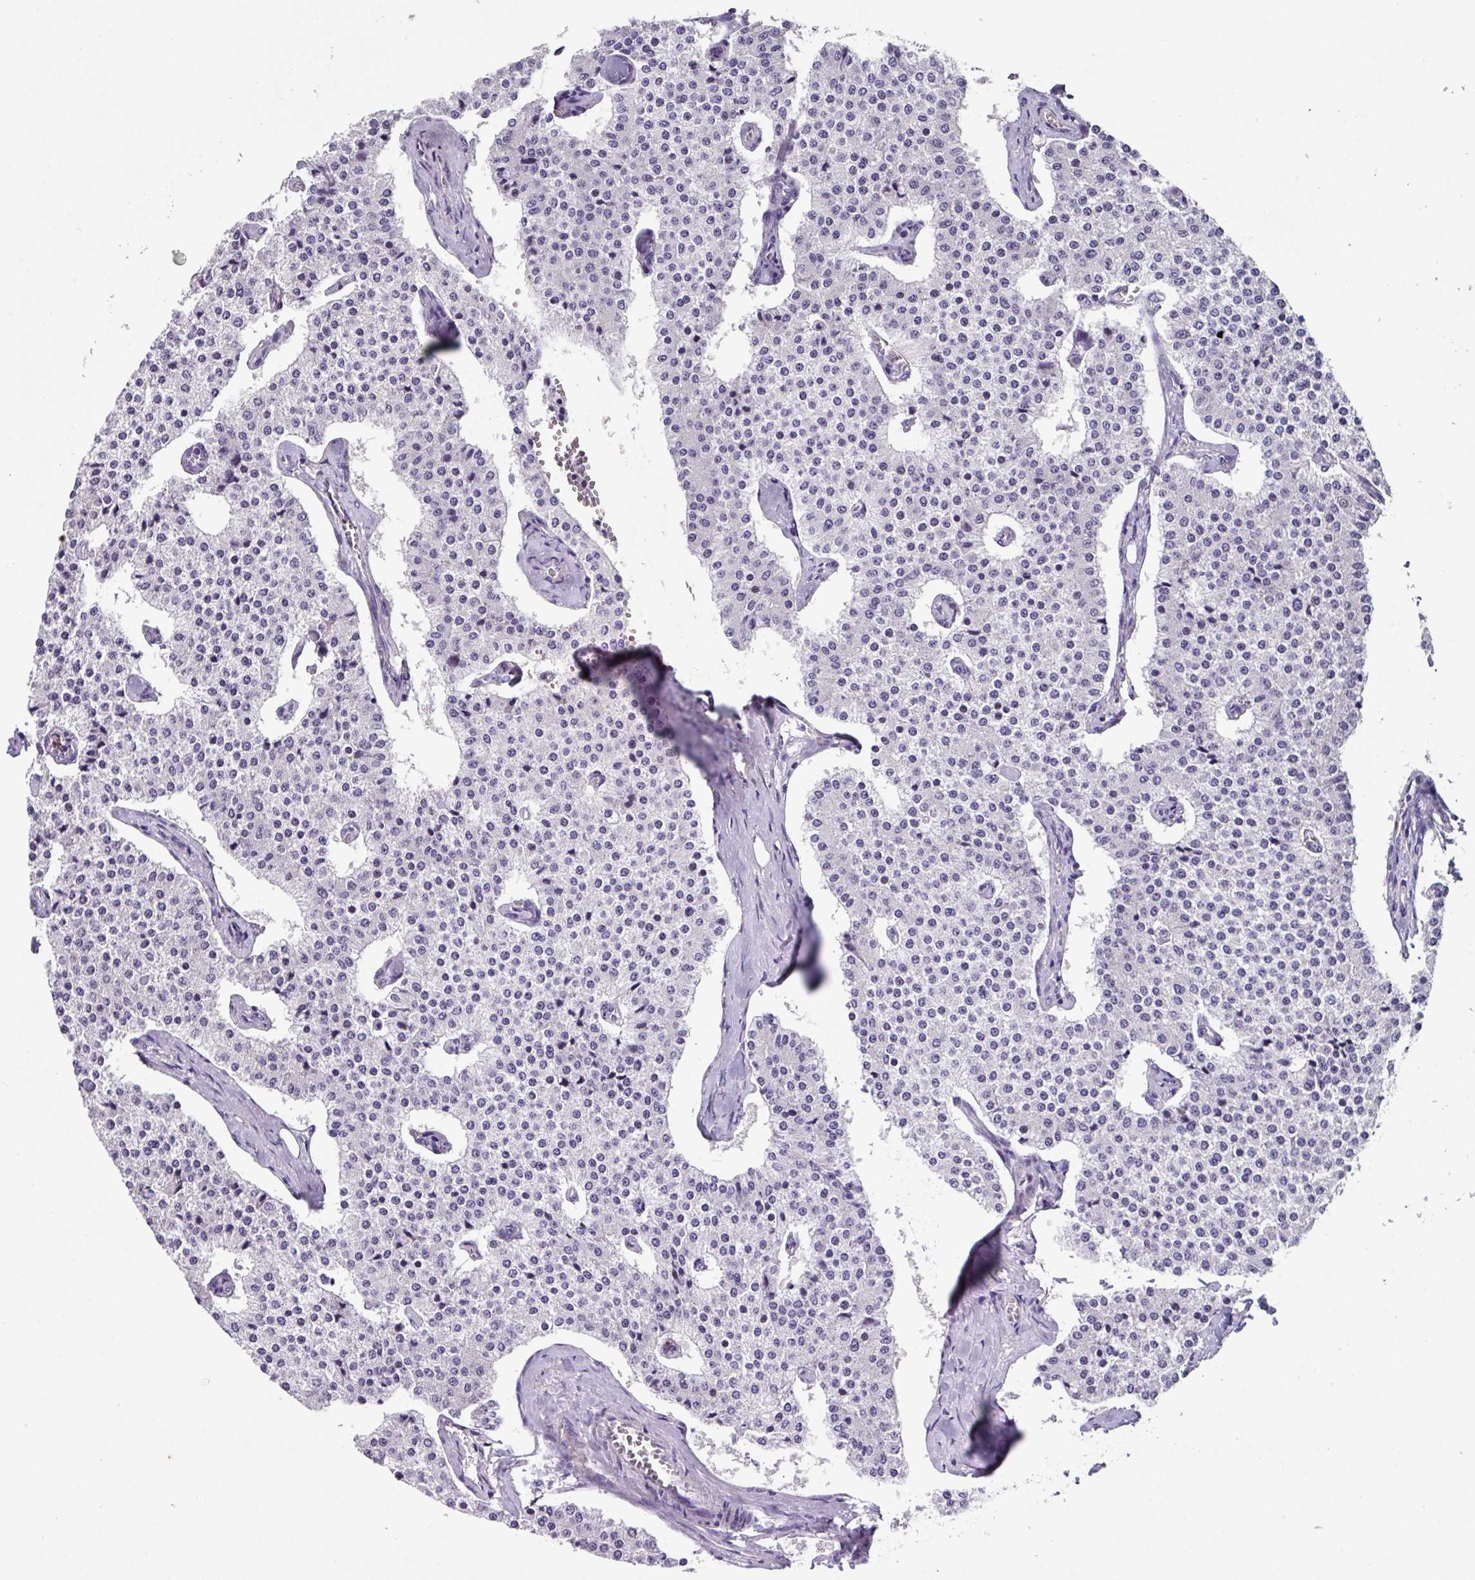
{"staining": {"intensity": "negative", "quantity": "none", "location": "none"}, "tissue": "carcinoid", "cell_type": "Tumor cells", "image_type": "cancer", "snomed": [{"axis": "morphology", "description": "Carcinoid, malignant, NOS"}, {"axis": "topography", "description": "Colon"}], "caption": "This is a histopathology image of immunohistochemistry (IHC) staining of malignant carcinoid, which shows no expression in tumor cells.", "gene": "ZFP3", "patient": {"sex": "female", "age": 52}}